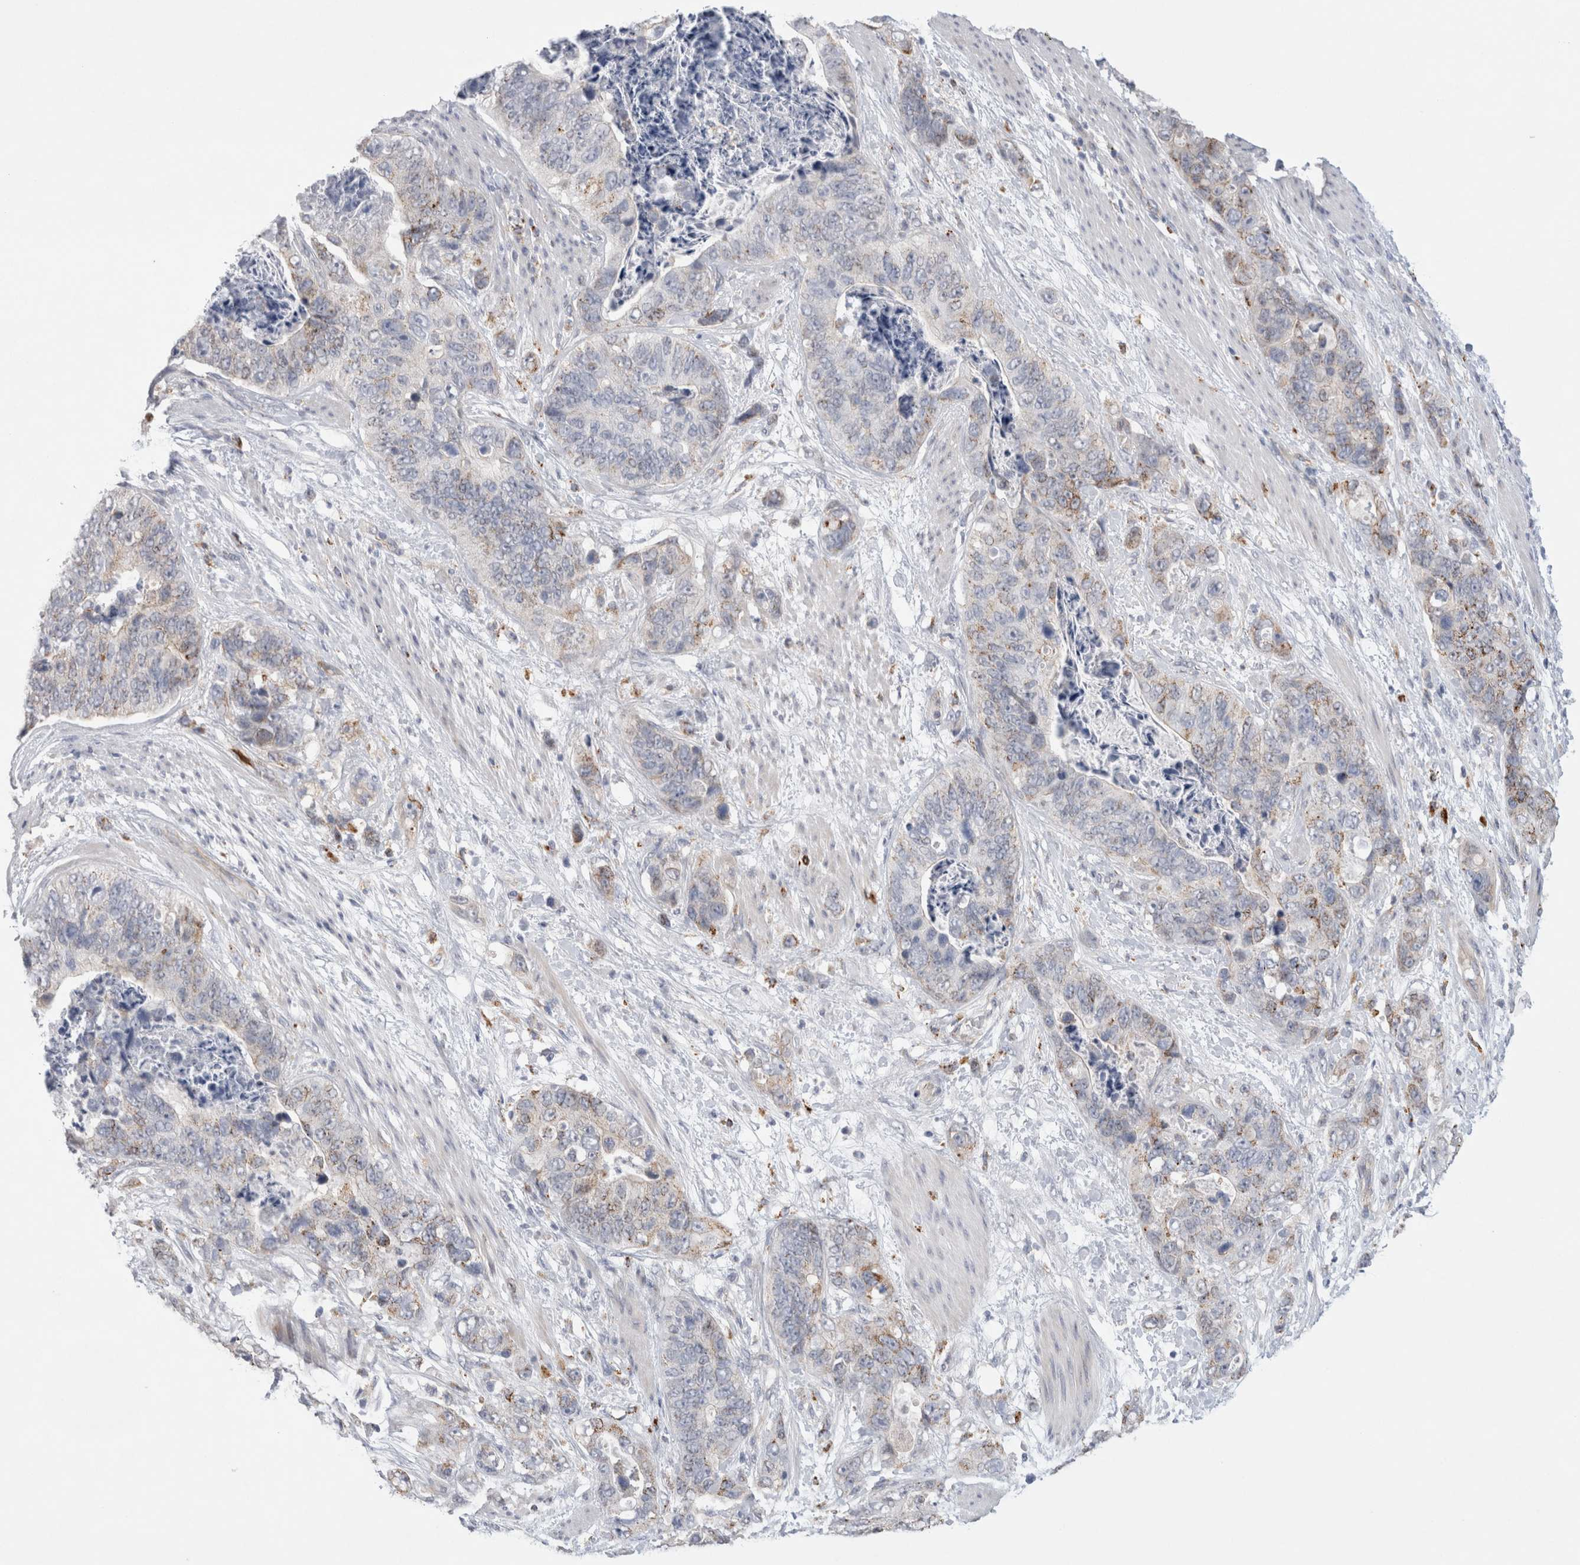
{"staining": {"intensity": "weak", "quantity": "<25%", "location": "cytoplasmic/membranous"}, "tissue": "stomach cancer", "cell_type": "Tumor cells", "image_type": "cancer", "snomed": [{"axis": "morphology", "description": "Normal tissue, NOS"}, {"axis": "morphology", "description": "Adenocarcinoma, NOS"}, {"axis": "topography", "description": "Stomach"}], "caption": "High magnification brightfield microscopy of stomach adenocarcinoma stained with DAB (3,3'-diaminobenzidine) (brown) and counterstained with hematoxylin (blue): tumor cells show no significant staining.", "gene": "GAA", "patient": {"sex": "female", "age": 89}}